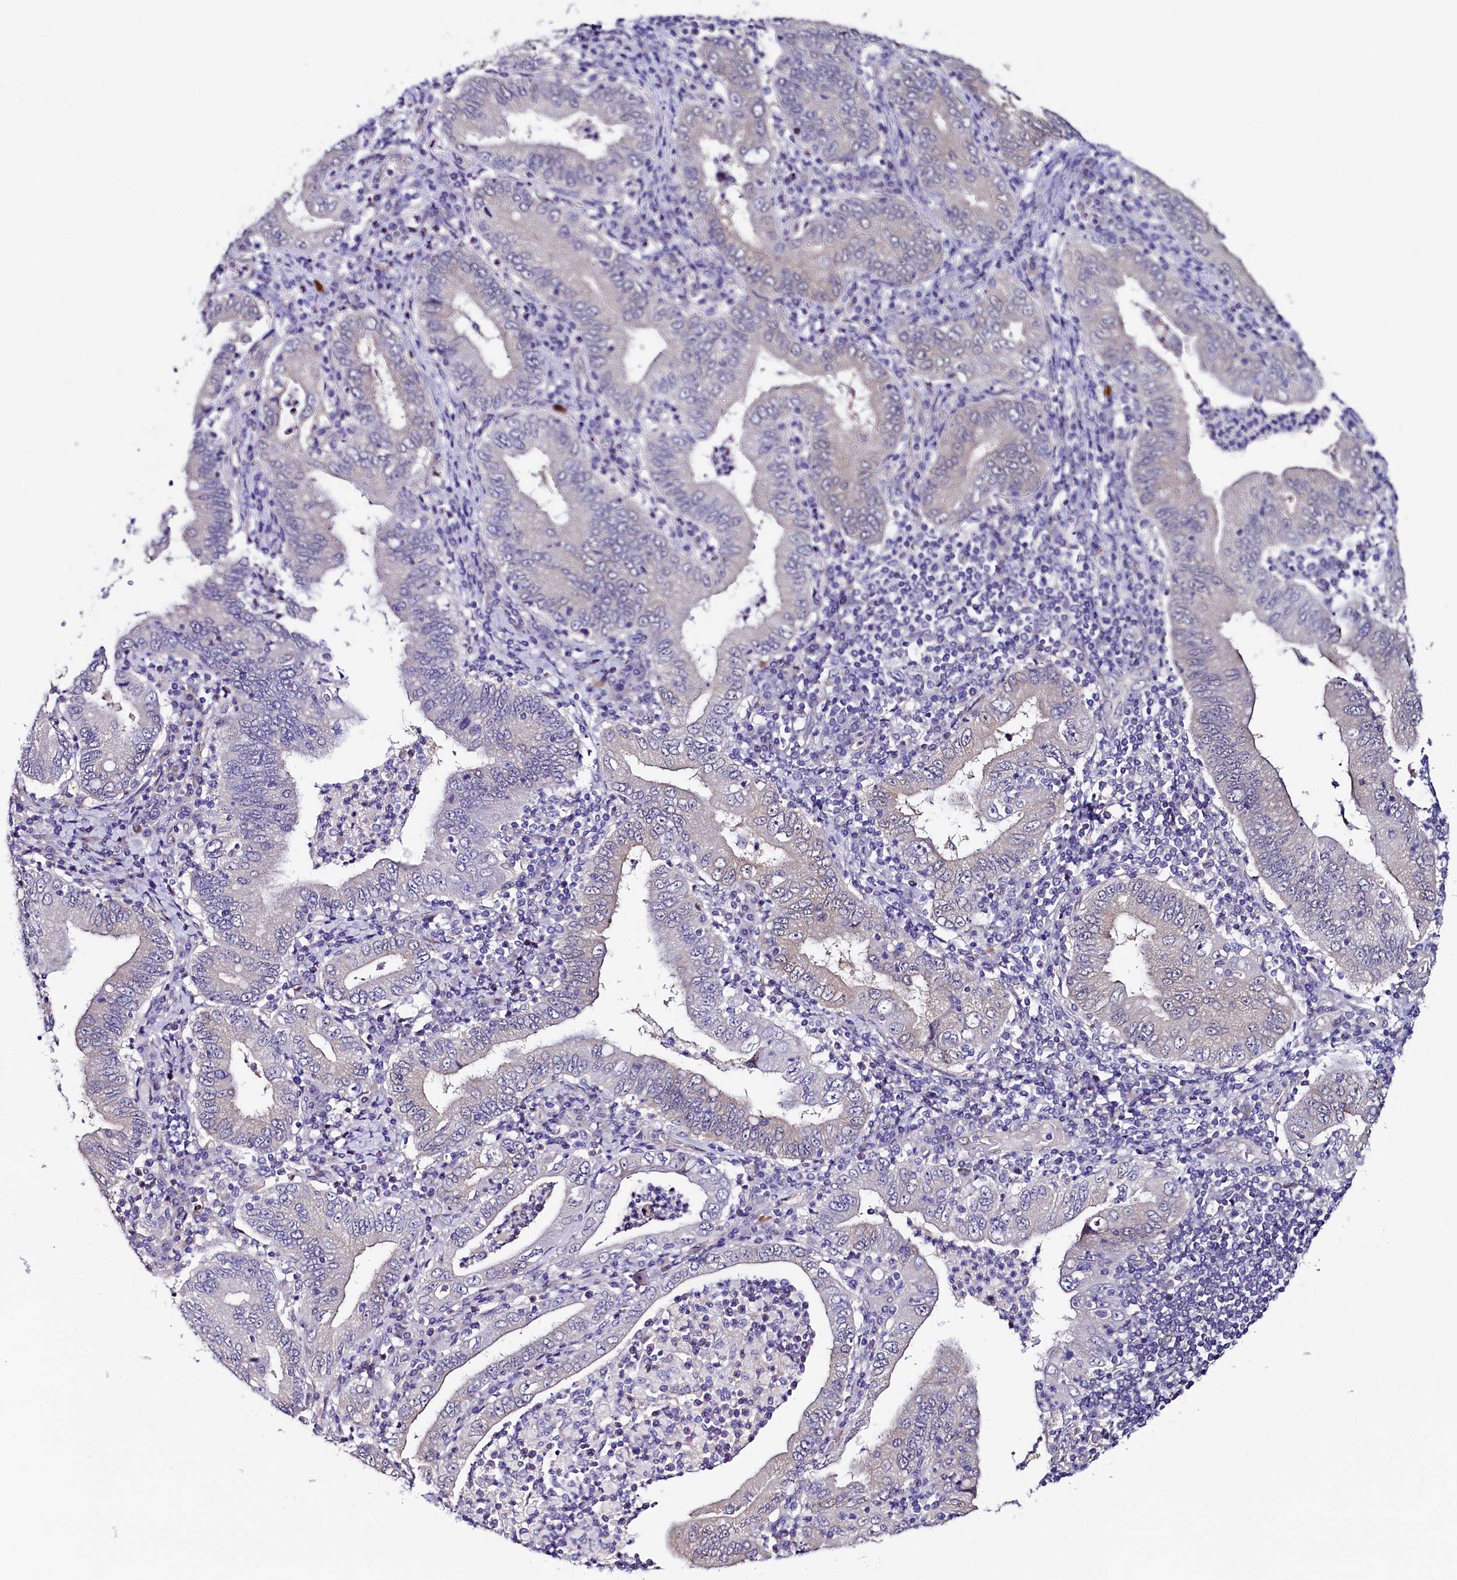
{"staining": {"intensity": "negative", "quantity": "none", "location": "none"}, "tissue": "stomach cancer", "cell_type": "Tumor cells", "image_type": "cancer", "snomed": [{"axis": "morphology", "description": "Normal tissue, NOS"}, {"axis": "morphology", "description": "Adenocarcinoma, NOS"}, {"axis": "topography", "description": "Esophagus"}, {"axis": "topography", "description": "Stomach, upper"}, {"axis": "topography", "description": "Peripheral nerve tissue"}], "caption": "Immunohistochemistry (IHC) photomicrograph of neoplastic tissue: human stomach cancer stained with DAB (3,3'-diaminobenzidine) shows no significant protein positivity in tumor cells.", "gene": "FLYWCH2", "patient": {"sex": "male", "age": 62}}